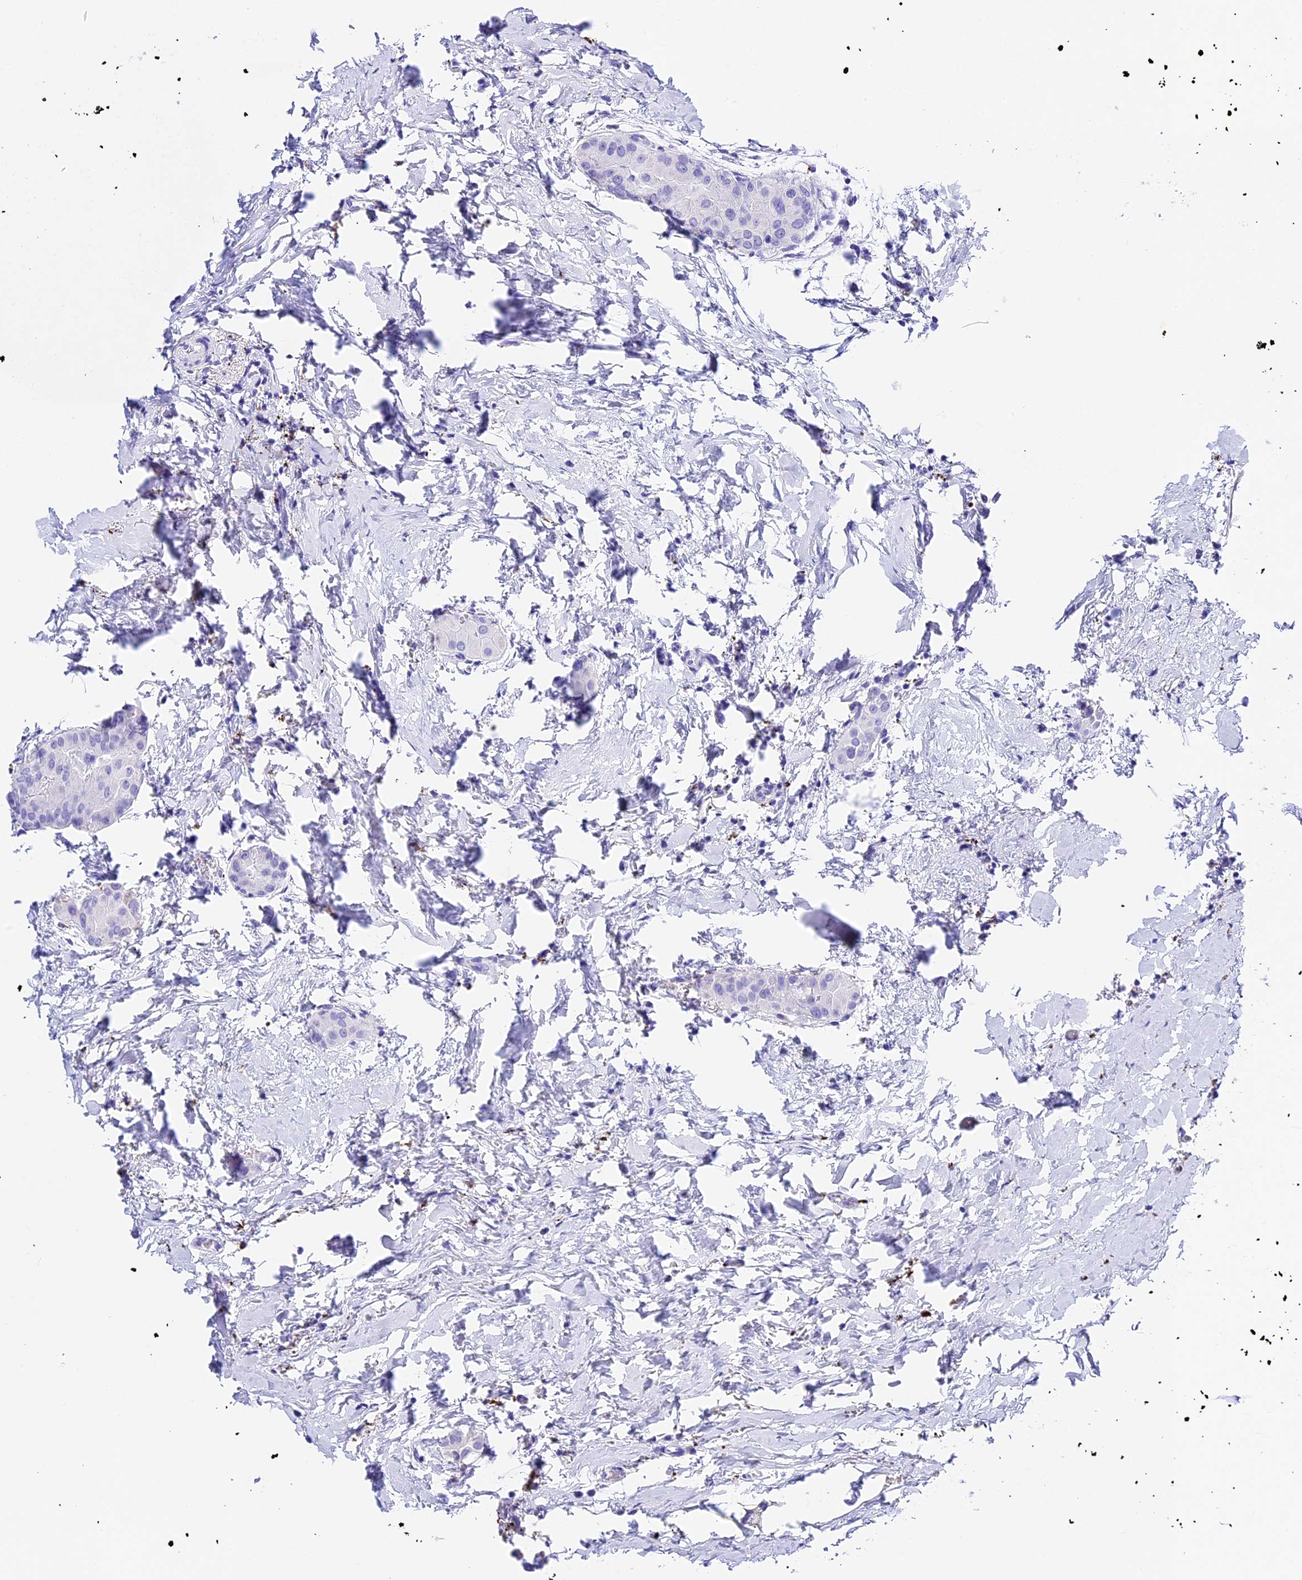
{"staining": {"intensity": "negative", "quantity": "none", "location": "none"}, "tissue": "thyroid cancer", "cell_type": "Tumor cells", "image_type": "cancer", "snomed": [{"axis": "morphology", "description": "Papillary adenocarcinoma, NOS"}, {"axis": "topography", "description": "Thyroid gland"}], "caption": "Immunohistochemistry image of human thyroid cancer (papillary adenocarcinoma) stained for a protein (brown), which exhibits no staining in tumor cells.", "gene": "PSG11", "patient": {"sex": "male", "age": 33}}